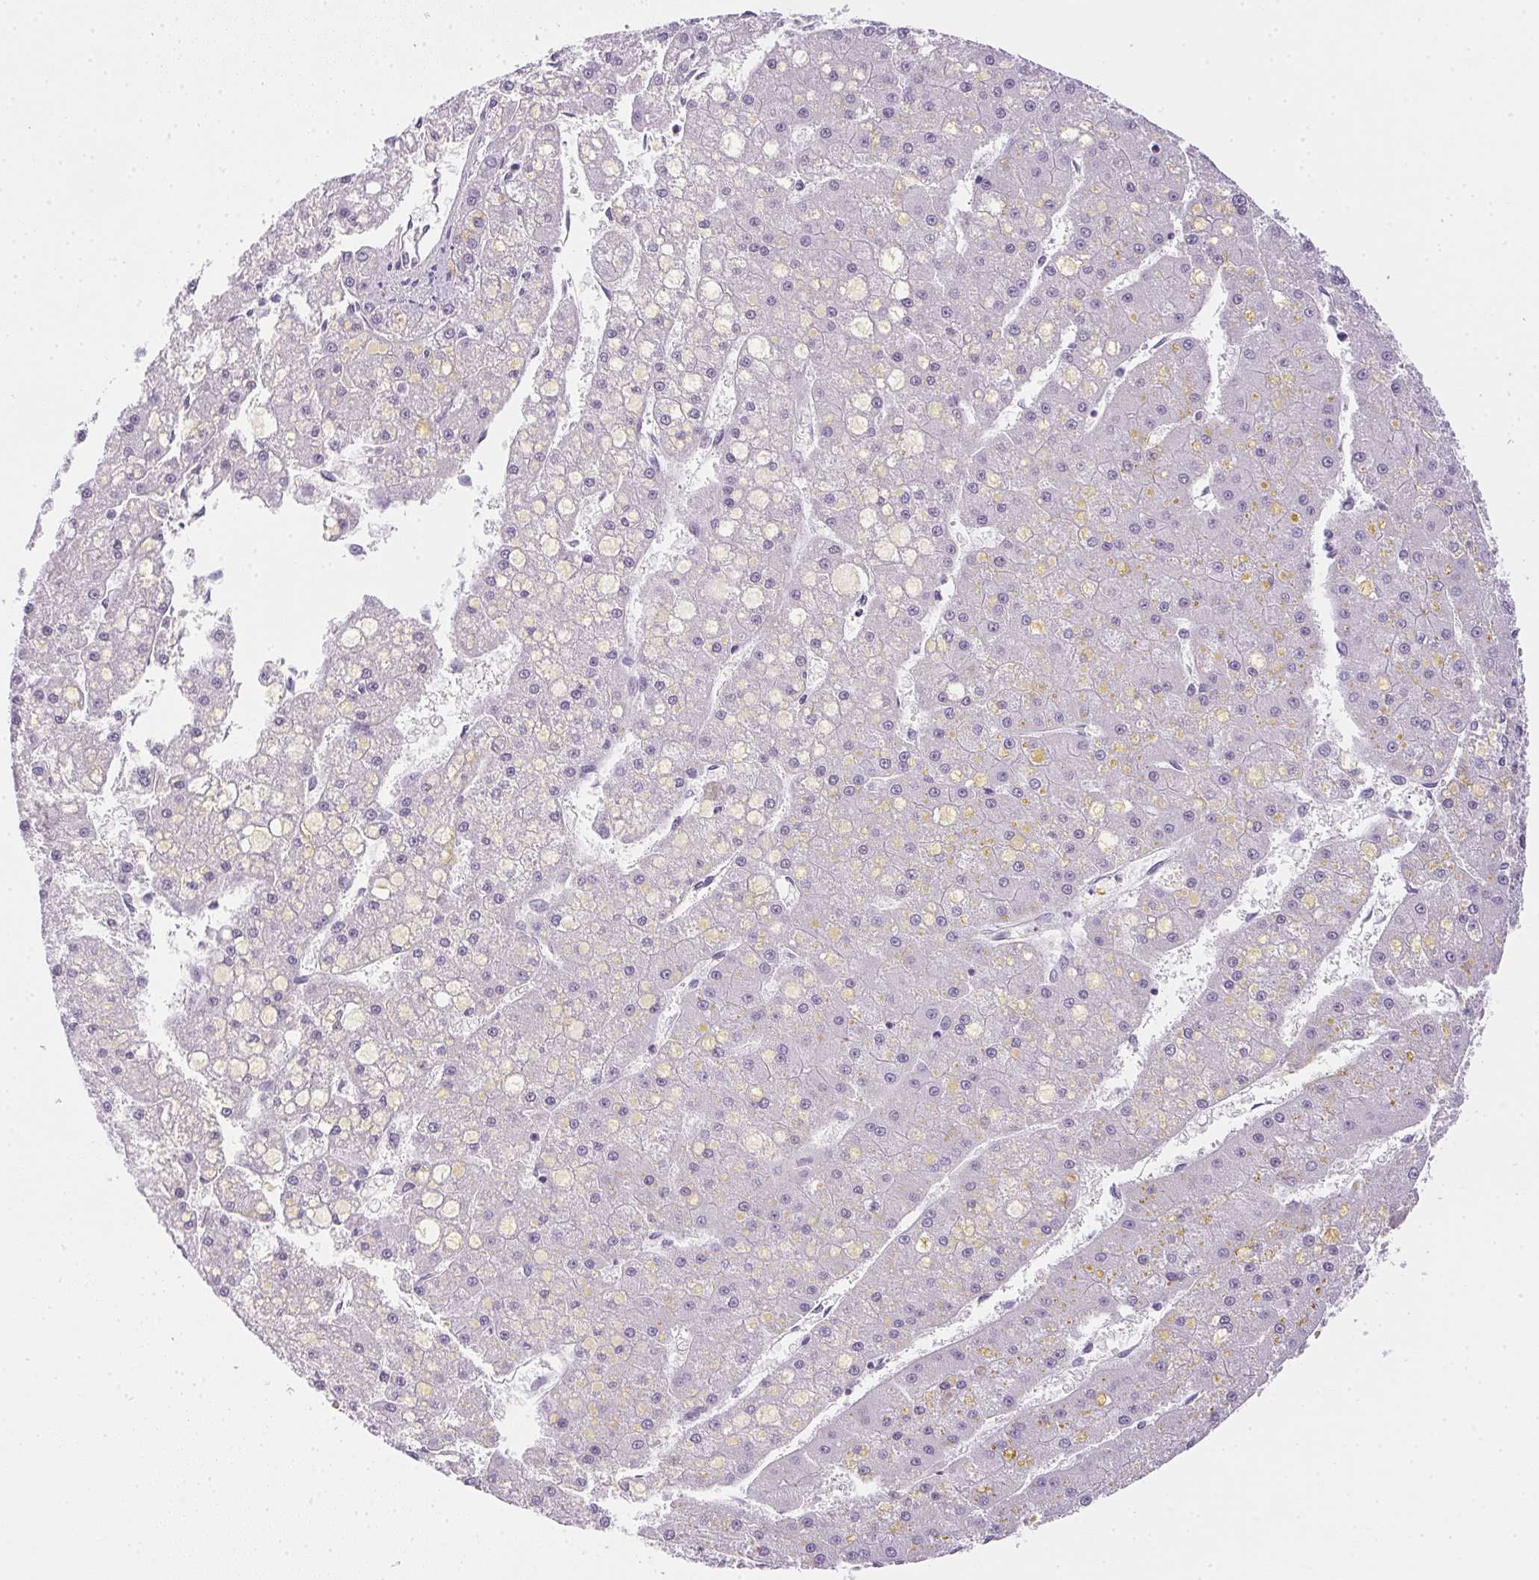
{"staining": {"intensity": "negative", "quantity": "none", "location": "none"}, "tissue": "liver cancer", "cell_type": "Tumor cells", "image_type": "cancer", "snomed": [{"axis": "morphology", "description": "Carcinoma, Hepatocellular, NOS"}, {"axis": "topography", "description": "Liver"}], "caption": "Tumor cells are negative for protein expression in human liver cancer (hepatocellular carcinoma).", "gene": "GSDMC", "patient": {"sex": "male", "age": 67}}